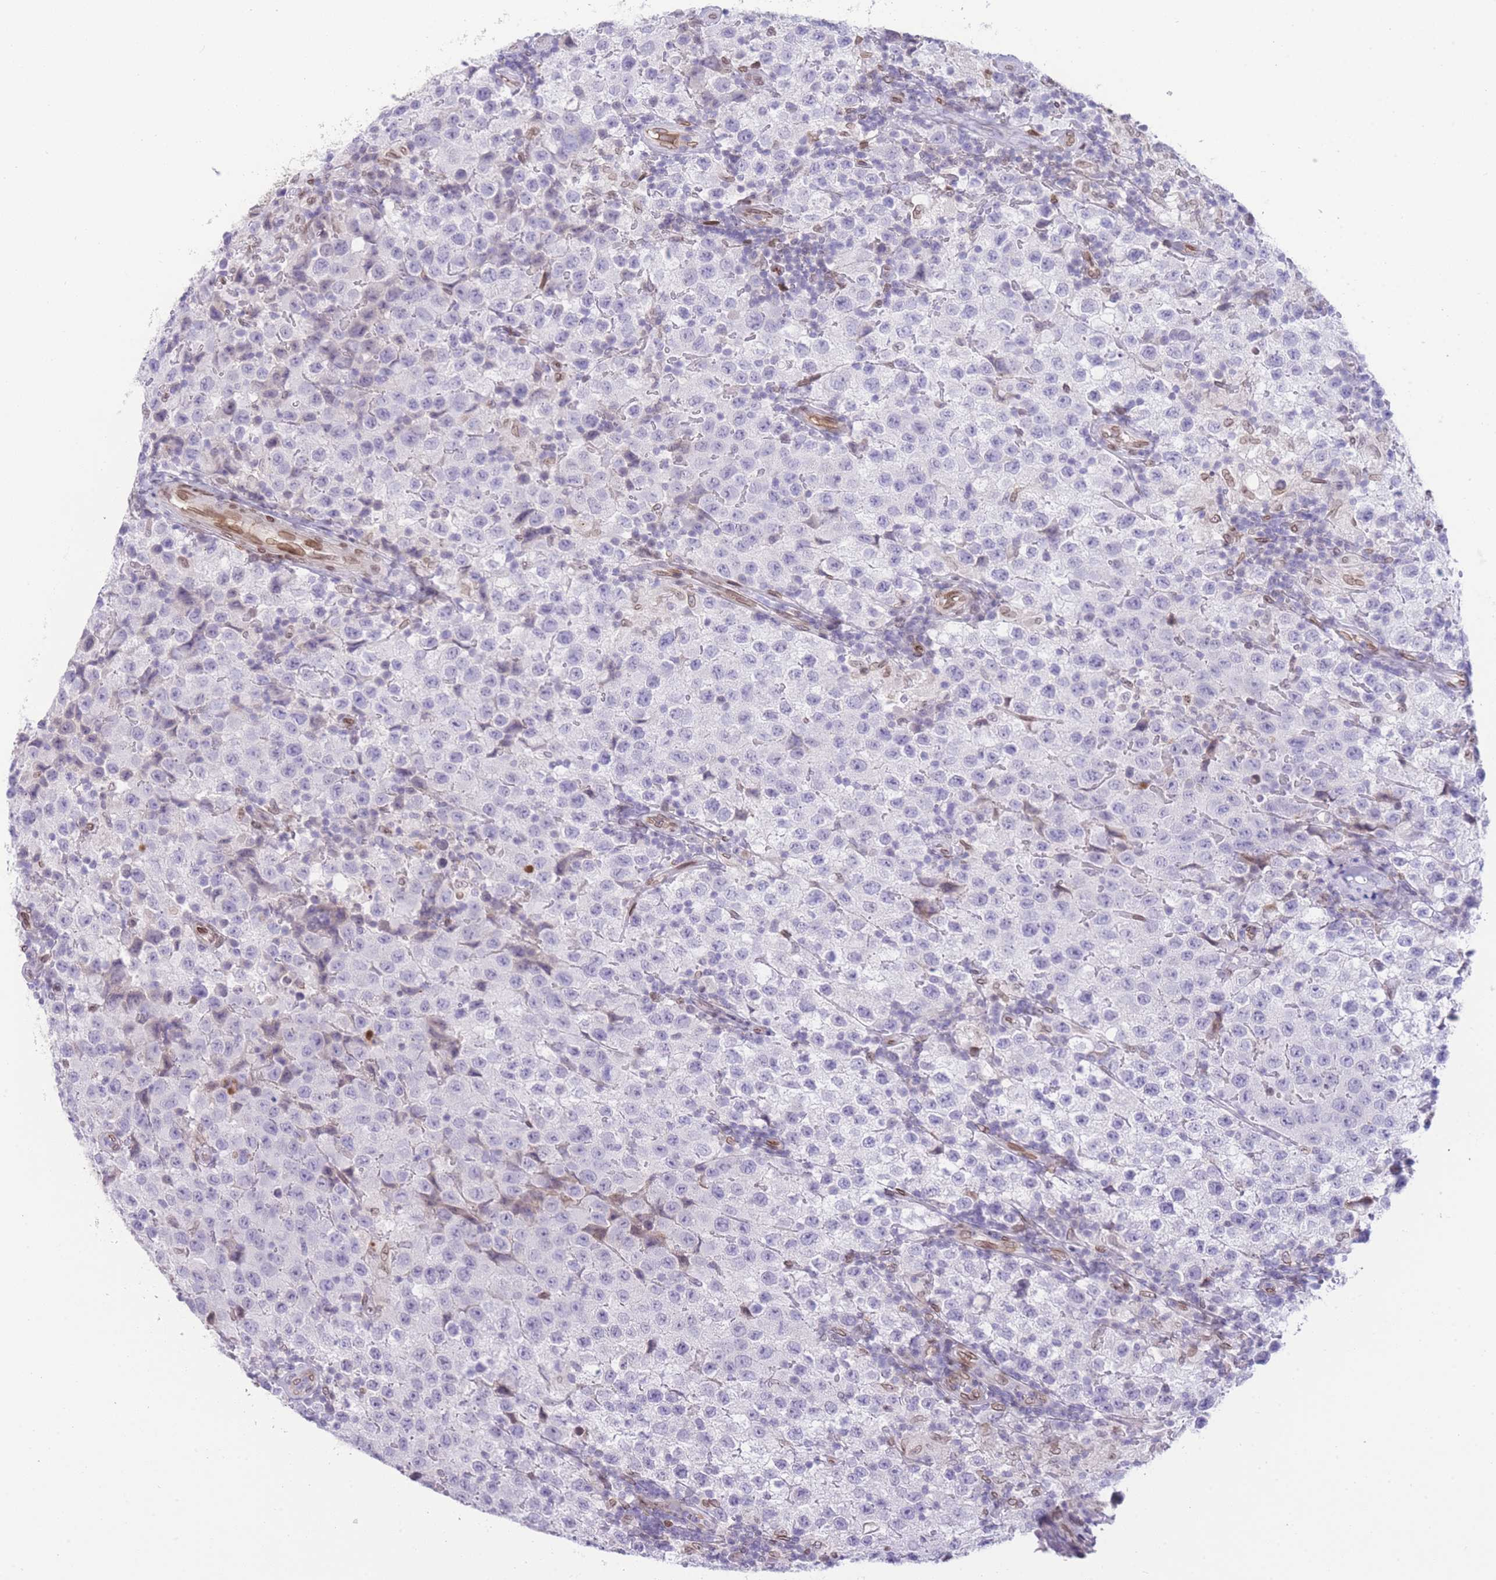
{"staining": {"intensity": "negative", "quantity": "none", "location": "none"}, "tissue": "testis cancer", "cell_type": "Tumor cells", "image_type": "cancer", "snomed": [{"axis": "morphology", "description": "Seminoma, NOS"}, {"axis": "morphology", "description": "Carcinoma, Embryonal, NOS"}, {"axis": "topography", "description": "Testis"}], "caption": "Immunohistochemical staining of seminoma (testis) reveals no significant staining in tumor cells.", "gene": "OR10AD1", "patient": {"sex": "male", "age": 41}}